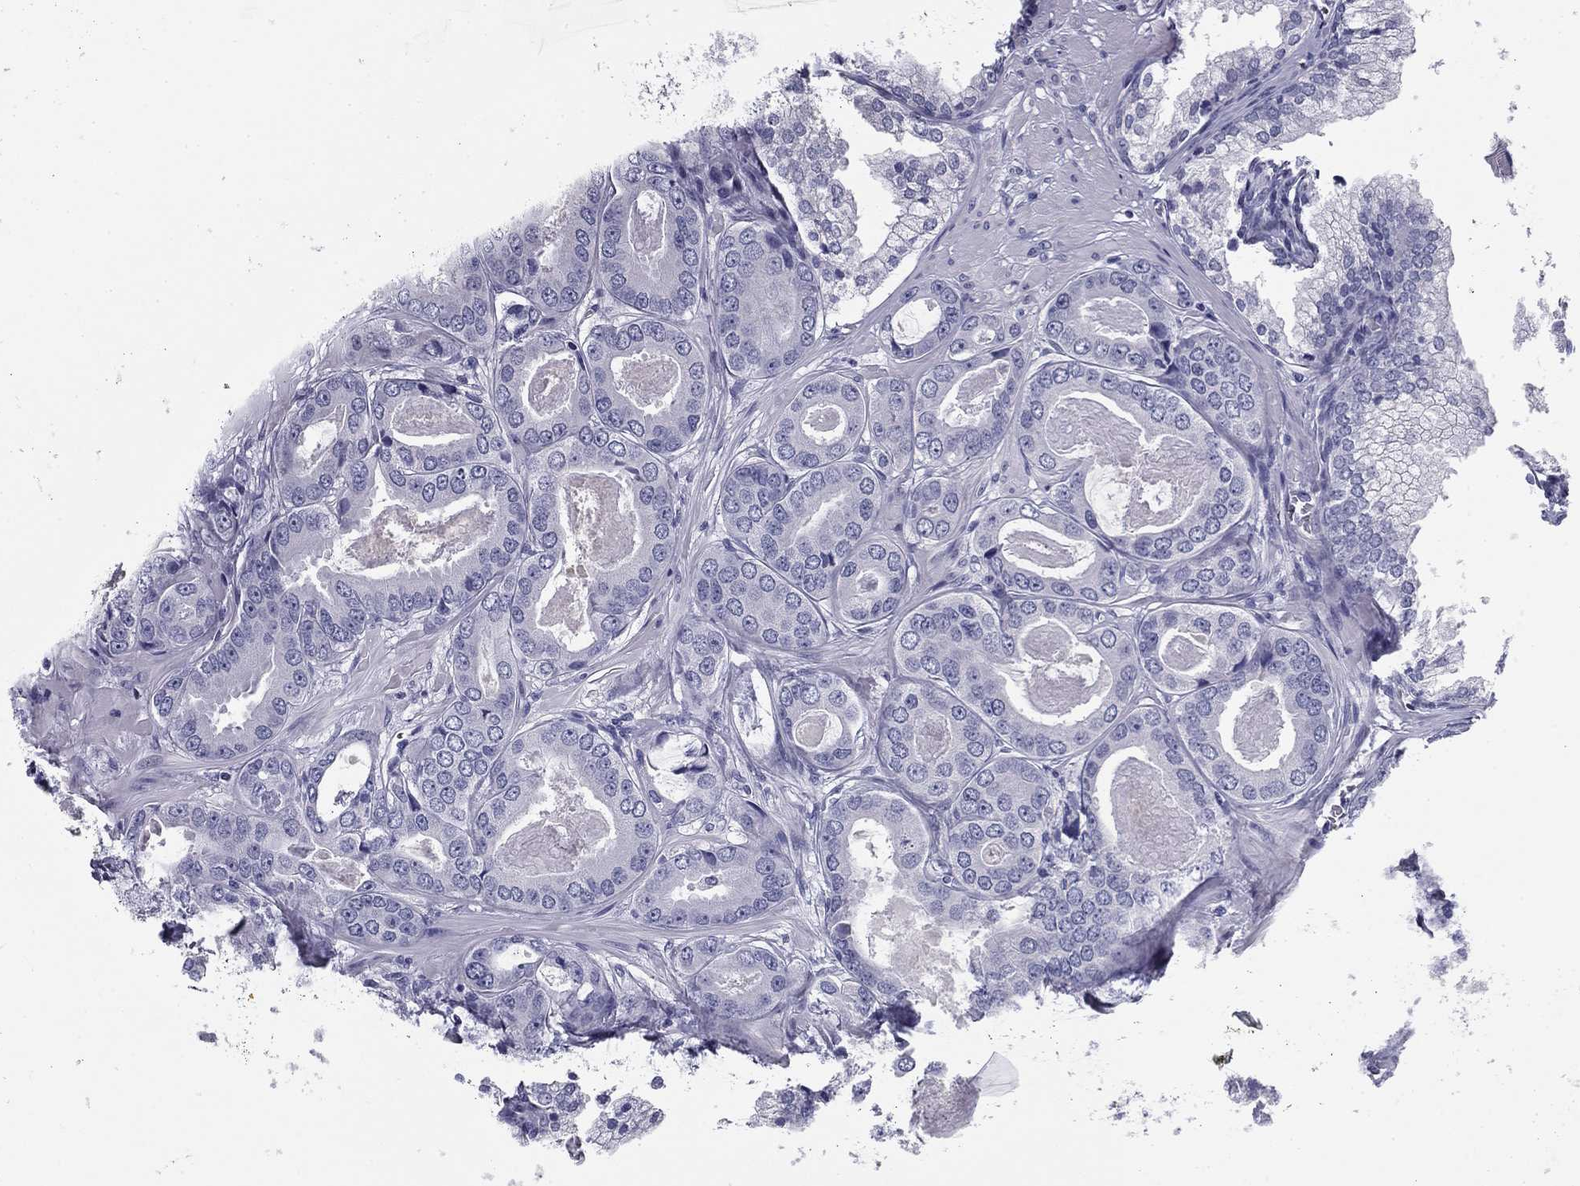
{"staining": {"intensity": "negative", "quantity": "none", "location": "none"}, "tissue": "prostate cancer", "cell_type": "Tumor cells", "image_type": "cancer", "snomed": [{"axis": "morphology", "description": "Adenocarcinoma, NOS"}, {"axis": "topography", "description": "Prostate"}], "caption": "The histopathology image displays no staining of tumor cells in prostate cancer (adenocarcinoma).", "gene": "ZP2", "patient": {"sex": "male", "age": 61}}